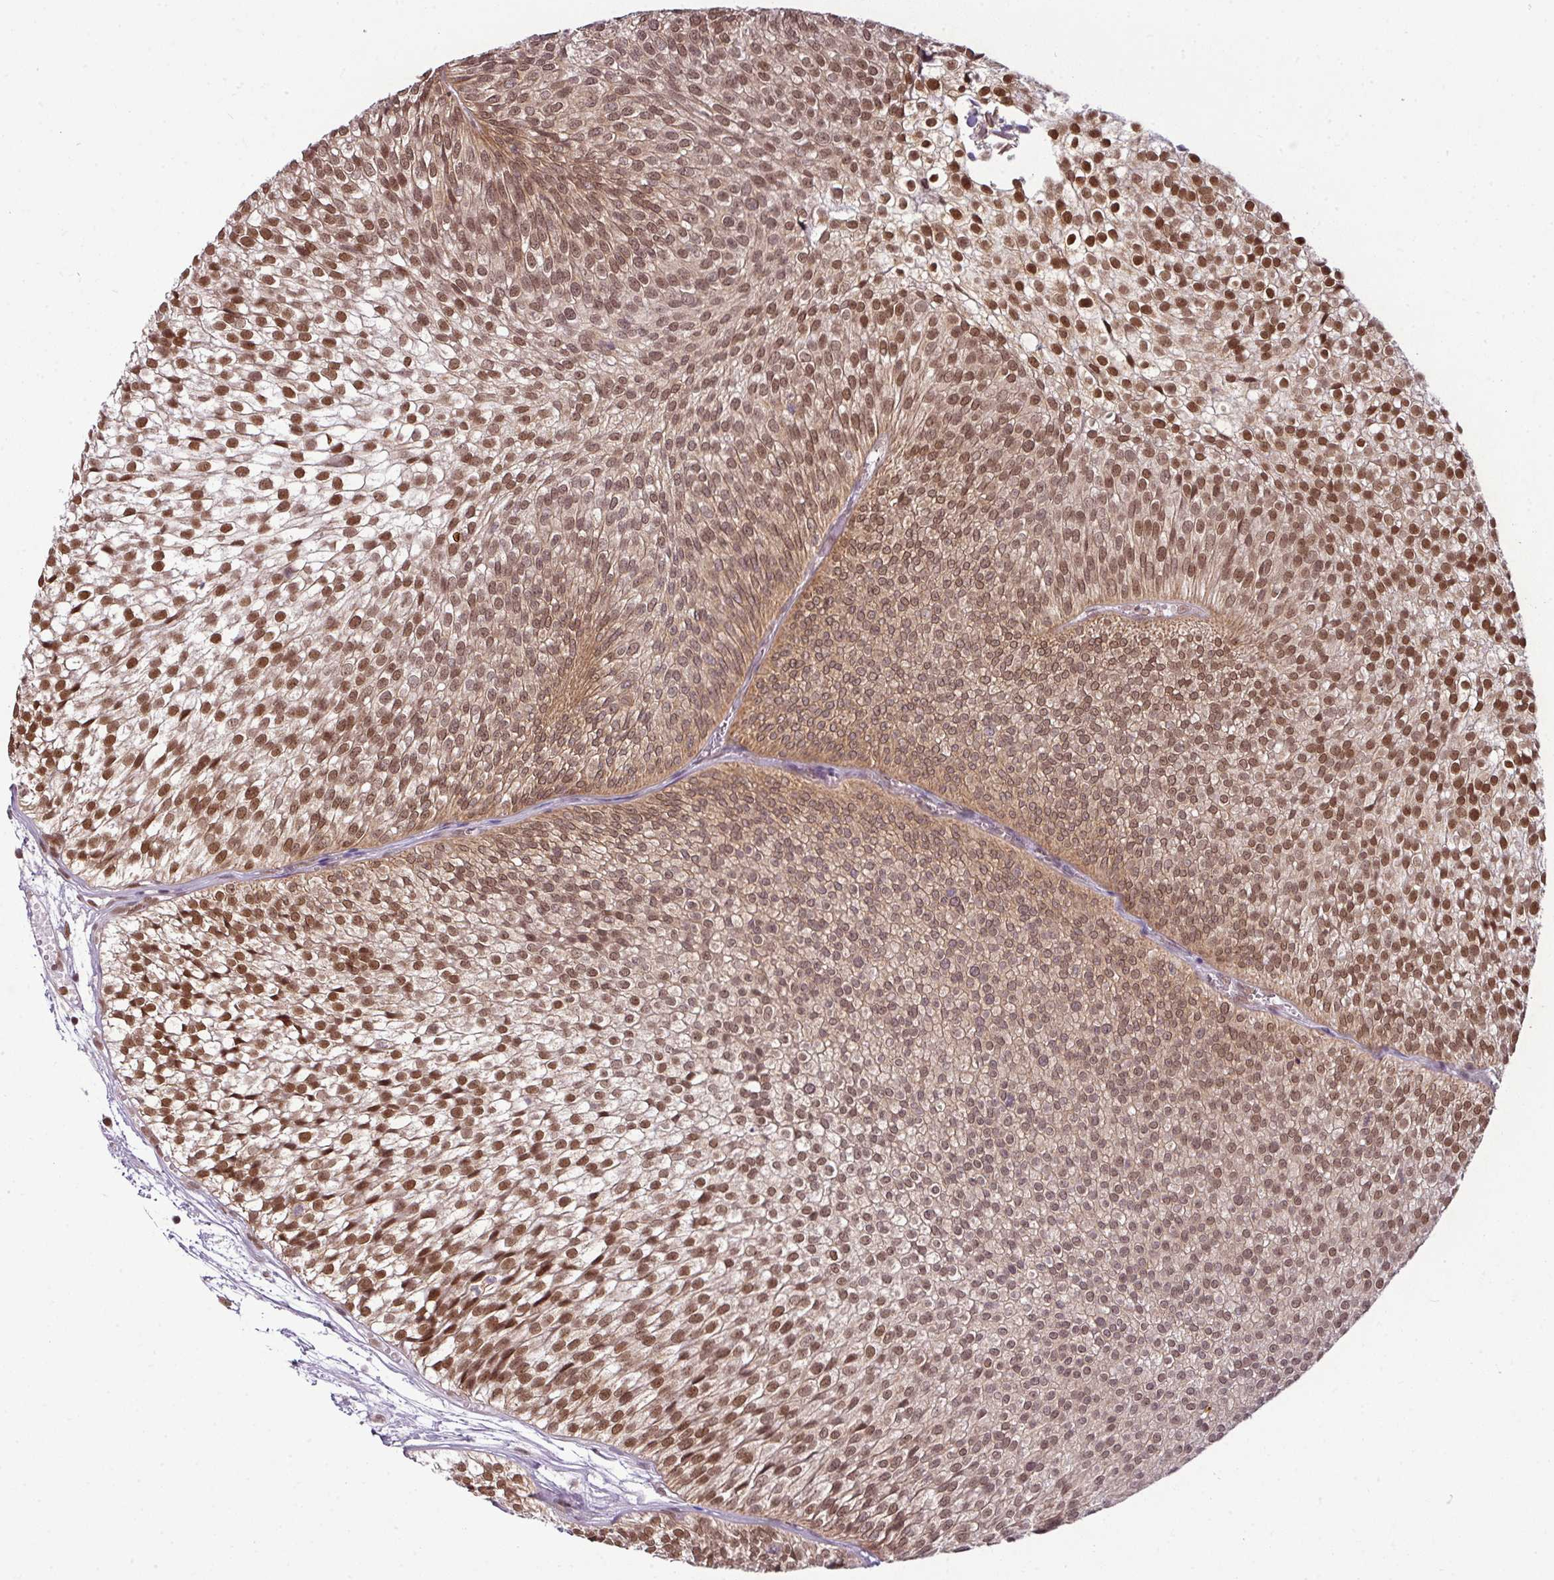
{"staining": {"intensity": "moderate", "quantity": ">75%", "location": "nuclear"}, "tissue": "urothelial cancer", "cell_type": "Tumor cells", "image_type": "cancer", "snomed": [{"axis": "morphology", "description": "Urothelial carcinoma, Low grade"}, {"axis": "topography", "description": "Urinary bladder"}], "caption": "Urothelial cancer stained with immunohistochemistry displays moderate nuclear positivity in approximately >75% of tumor cells. The staining was performed using DAB (3,3'-diaminobenzidine), with brown indicating positive protein expression. Nuclei are stained blue with hematoxylin.", "gene": "DERPC", "patient": {"sex": "male", "age": 91}}